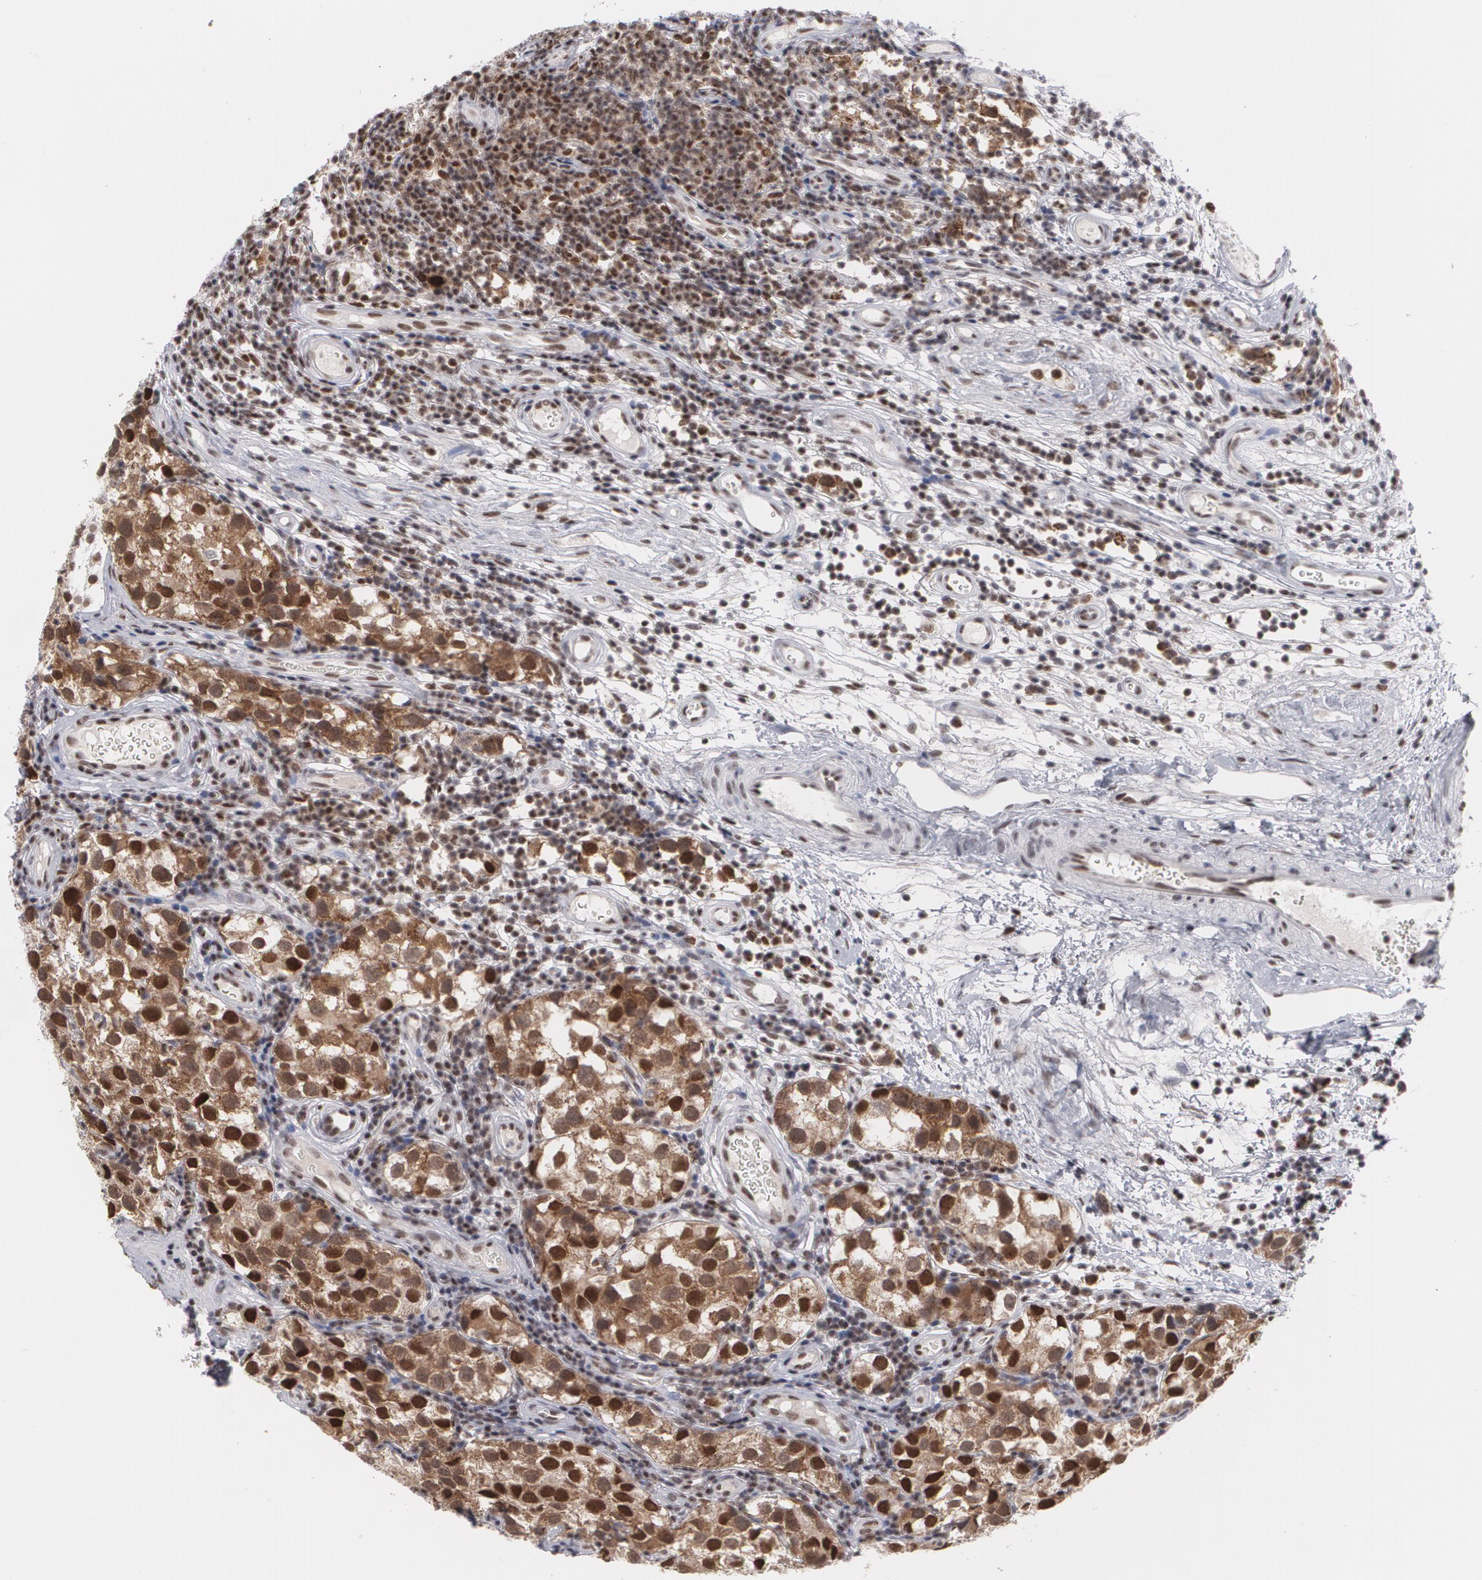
{"staining": {"intensity": "strong", "quantity": ">75%", "location": "nuclear"}, "tissue": "testis cancer", "cell_type": "Tumor cells", "image_type": "cancer", "snomed": [{"axis": "morphology", "description": "Seminoma, NOS"}, {"axis": "topography", "description": "Testis"}], "caption": "Brown immunohistochemical staining in testis cancer exhibits strong nuclear positivity in approximately >75% of tumor cells.", "gene": "MCL1", "patient": {"sex": "male", "age": 39}}